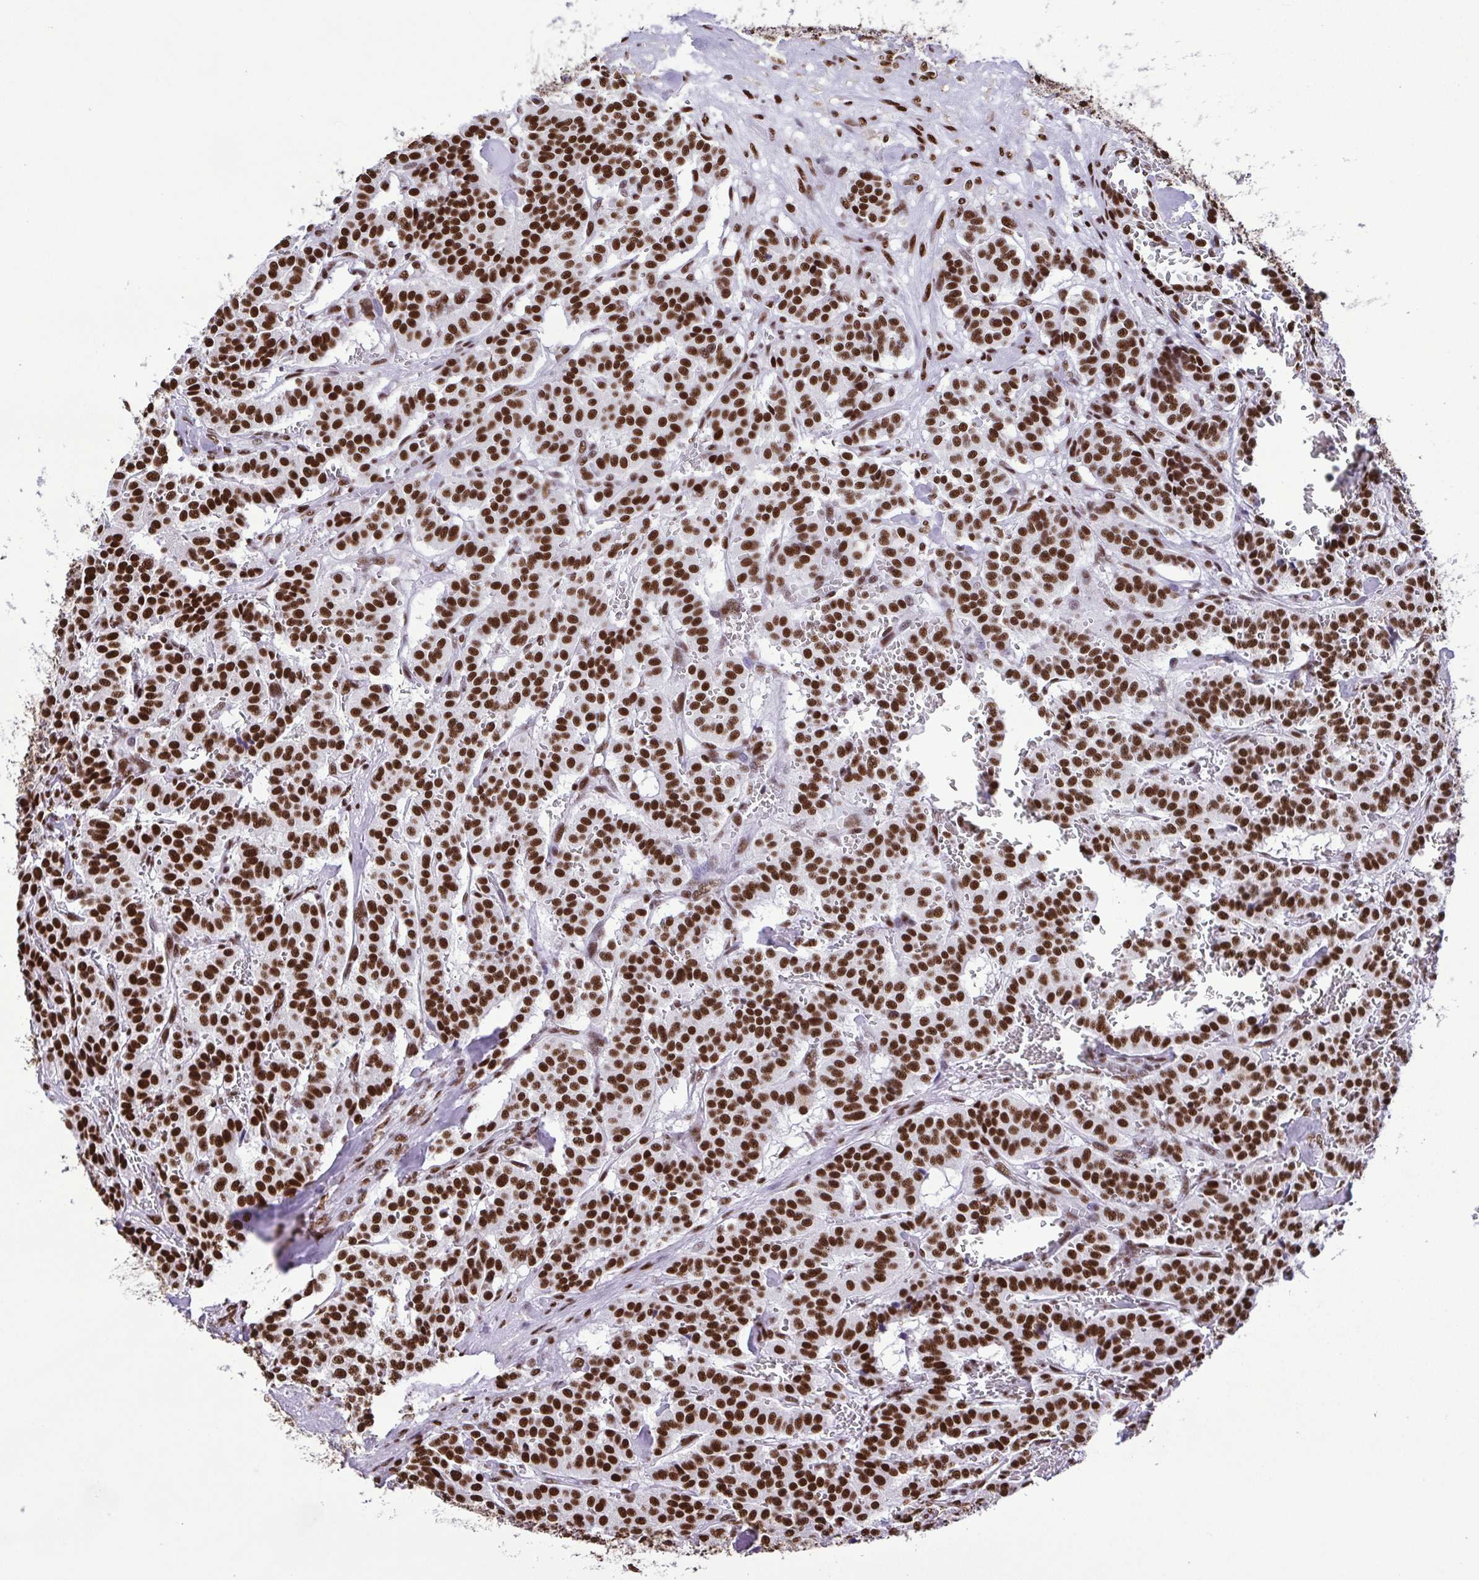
{"staining": {"intensity": "strong", "quantity": ">75%", "location": "nuclear"}, "tissue": "carcinoid", "cell_type": "Tumor cells", "image_type": "cancer", "snomed": [{"axis": "morphology", "description": "Normal tissue, NOS"}, {"axis": "morphology", "description": "Carcinoid, malignant, NOS"}, {"axis": "topography", "description": "Lung"}], "caption": "There is high levels of strong nuclear expression in tumor cells of carcinoid, as demonstrated by immunohistochemical staining (brown color).", "gene": "TRIM28", "patient": {"sex": "female", "age": 46}}